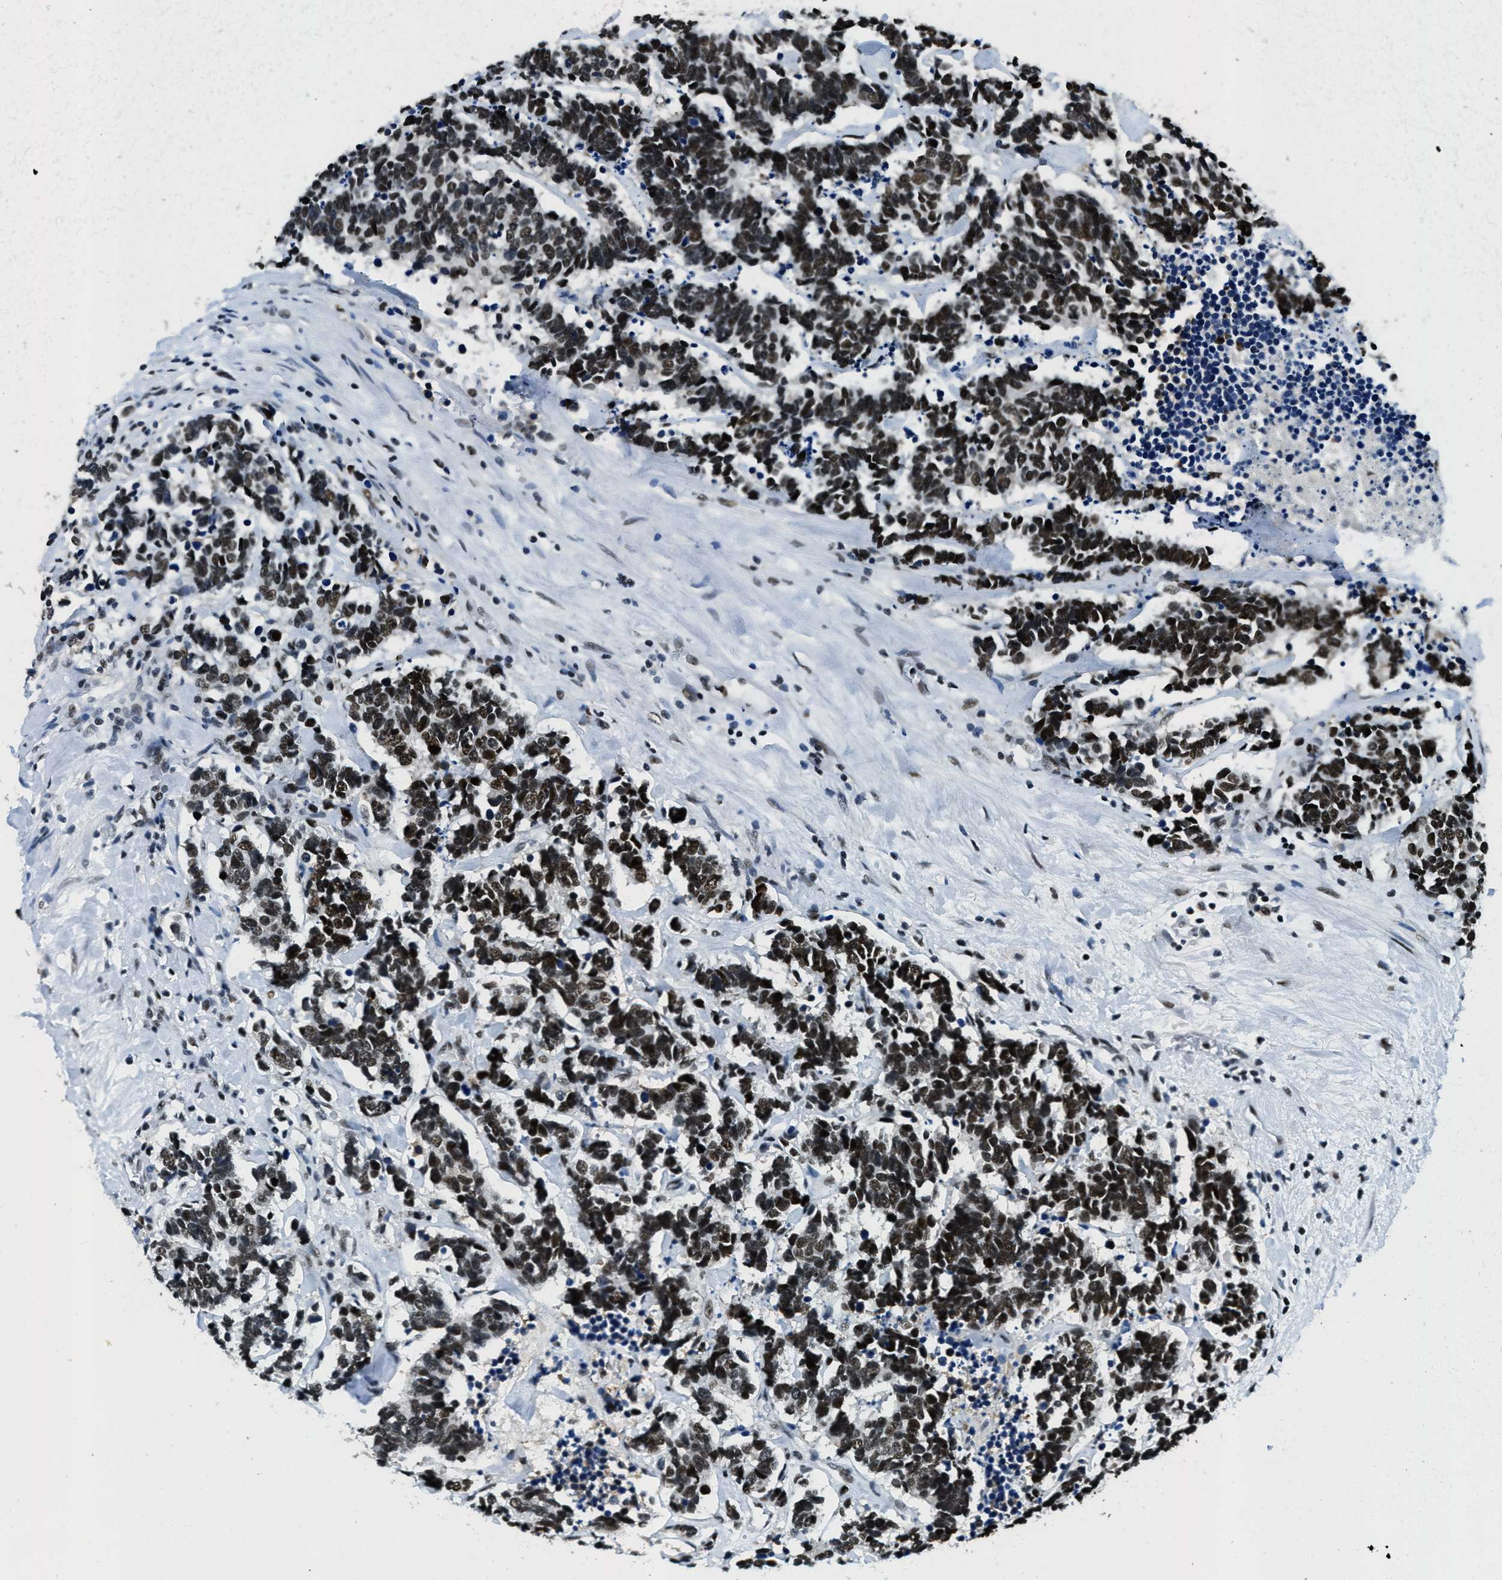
{"staining": {"intensity": "strong", "quantity": ">75%", "location": "nuclear"}, "tissue": "carcinoid", "cell_type": "Tumor cells", "image_type": "cancer", "snomed": [{"axis": "morphology", "description": "Carcinoma, NOS"}, {"axis": "morphology", "description": "Carcinoid, malignant, NOS"}, {"axis": "topography", "description": "Urinary bladder"}], "caption": "Strong nuclear expression is appreciated in about >75% of tumor cells in carcinoma. The staining was performed using DAB (3,3'-diaminobenzidine) to visualize the protein expression in brown, while the nuclei were stained in blue with hematoxylin (Magnification: 20x).", "gene": "SSB", "patient": {"sex": "male", "age": 57}}